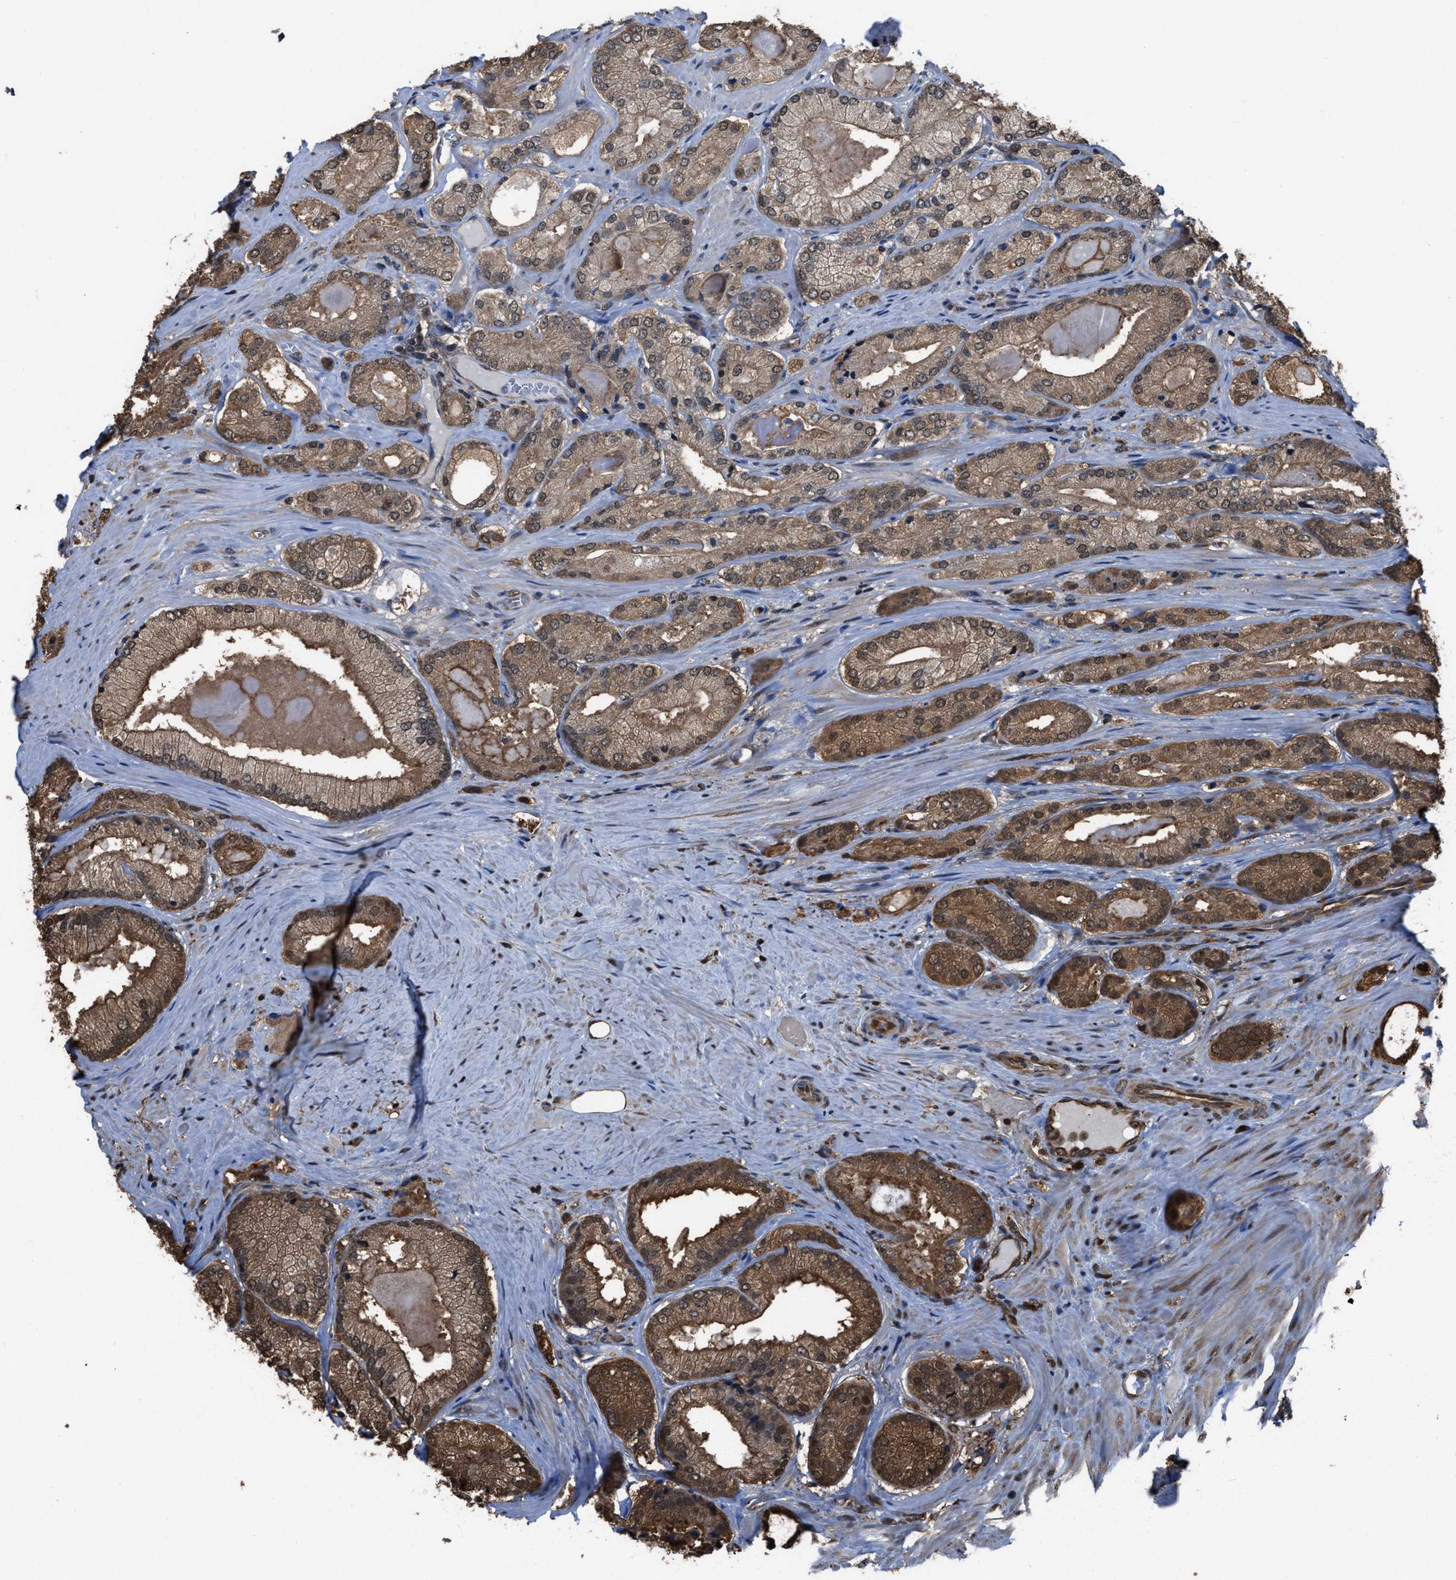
{"staining": {"intensity": "moderate", "quantity": ">75%", "location": "cytoplasmic/membranous,nuclear"}, "tissue": "prostate cancer", "cell_type": "Tumor cells", "image_type": "cancer", "snomed": [{"axis": "morphology", "description": "Adenocarcinoma, Low grade"}, {"axis": "topography", "description": "Prostate"}], "caption": "Protein analysis of prostate adenocarcinoma (low-grade) tissue exhibits moderate cytoplasmic/membranous and nuclear expression in approximately >75% of tumor cells.", "gene": "FNTA", "patient": {"sex": "male", "age": 65}}